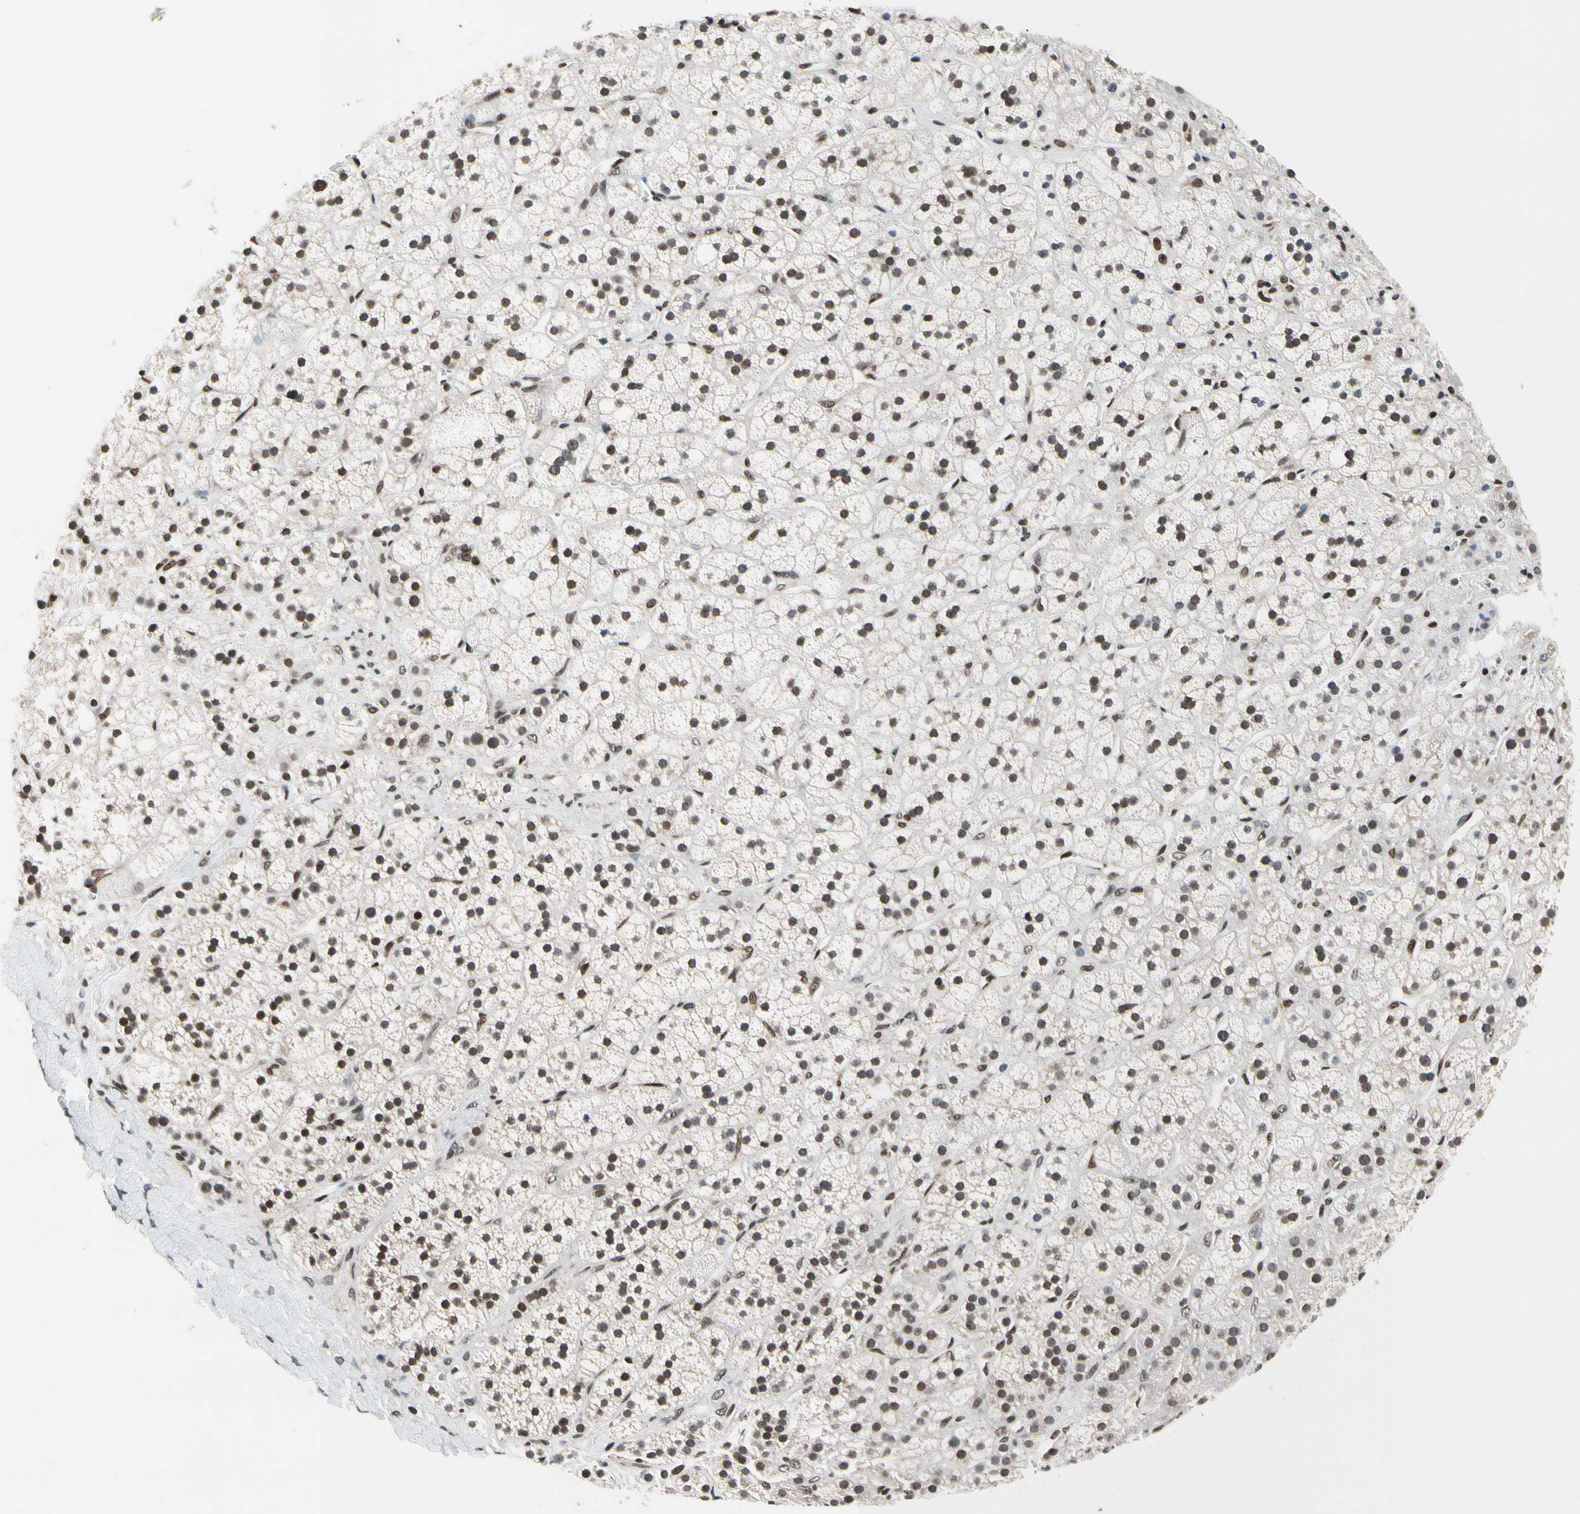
{"staining": {"intensity": "moderate", "quantity": ">75%", "location": "cytoplasmic/membranous,nuclear"}, "tissue": "adrenal gland", "cell_type": "Glandular cells", "image_type": "normal", "snomed": [{"axis": "morphology", "description": "Normal tissue, NOS"}, {"axis": "topography", "description": "Adrenal gland"}], "caption": "Moderate cytoplasmic/membranous,nuclear expression is seen in approximately >75% of glandular cells in unremarkable adrenal gland. Nuclei are stained in blue.", "gene": "RECQL", "patient": {"sex": "male", "age": 56}}